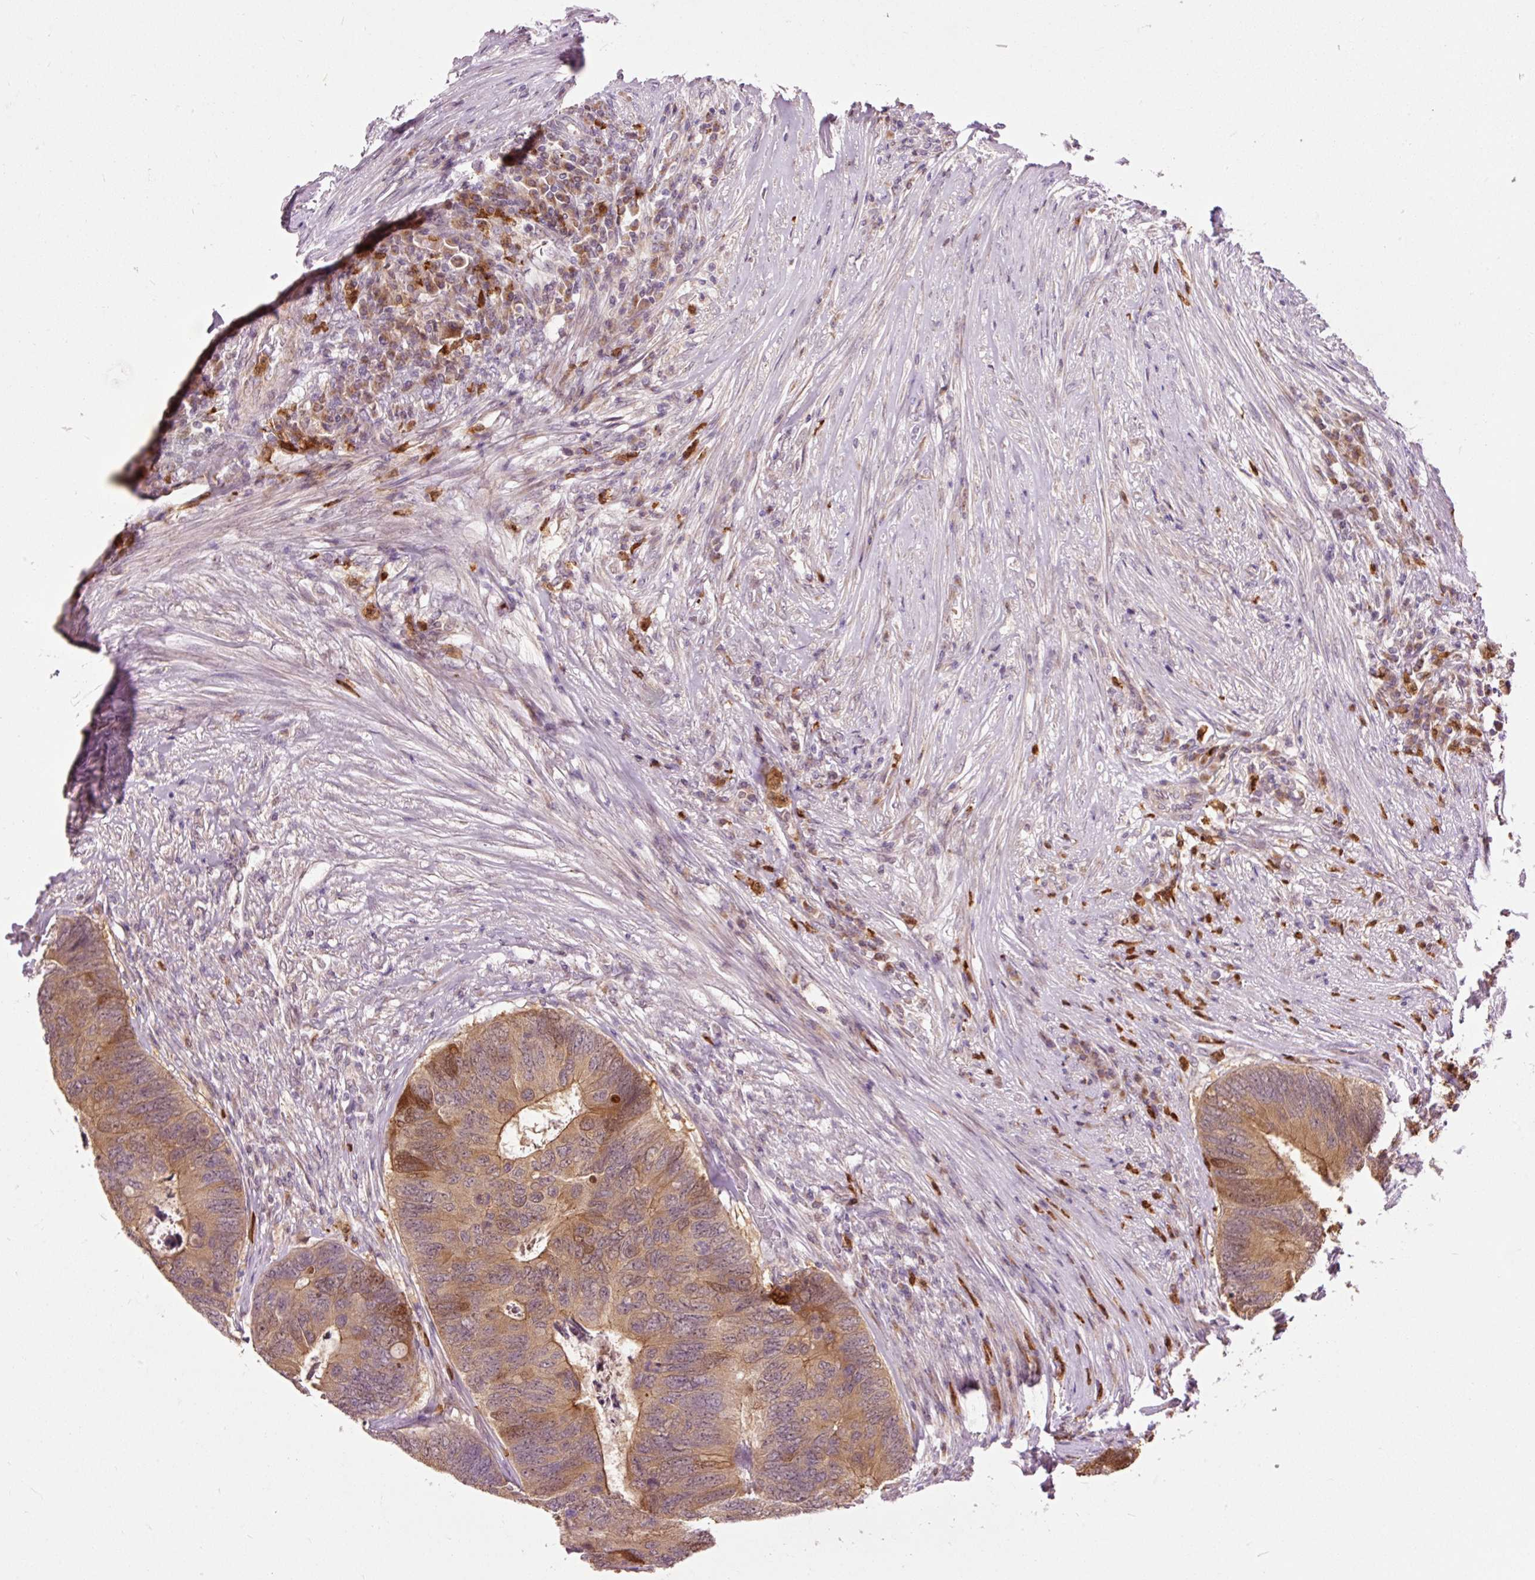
{"staining": {"intensity": "moderate", "quantity": ">75%", "location": "cytoplasmic/membranous,nuclear"}, "tissue": "colorectal cancer", "cell_type": "Tumor cells", "image_type": "cancer", "snomed": [{"axis": "morphology", "description": "Adenocarcinoma, NOS"}, {"axis": "topography", "description": "Colon"}], "caption": "Protein staining of colorectal adenocarcinoma tissue displays moderate cytoplasmic/membranous and nuclear staining in about >75% of tumor cells.", "gene": "PRDX5", "patient": {"sex": "female", "age": 67}}